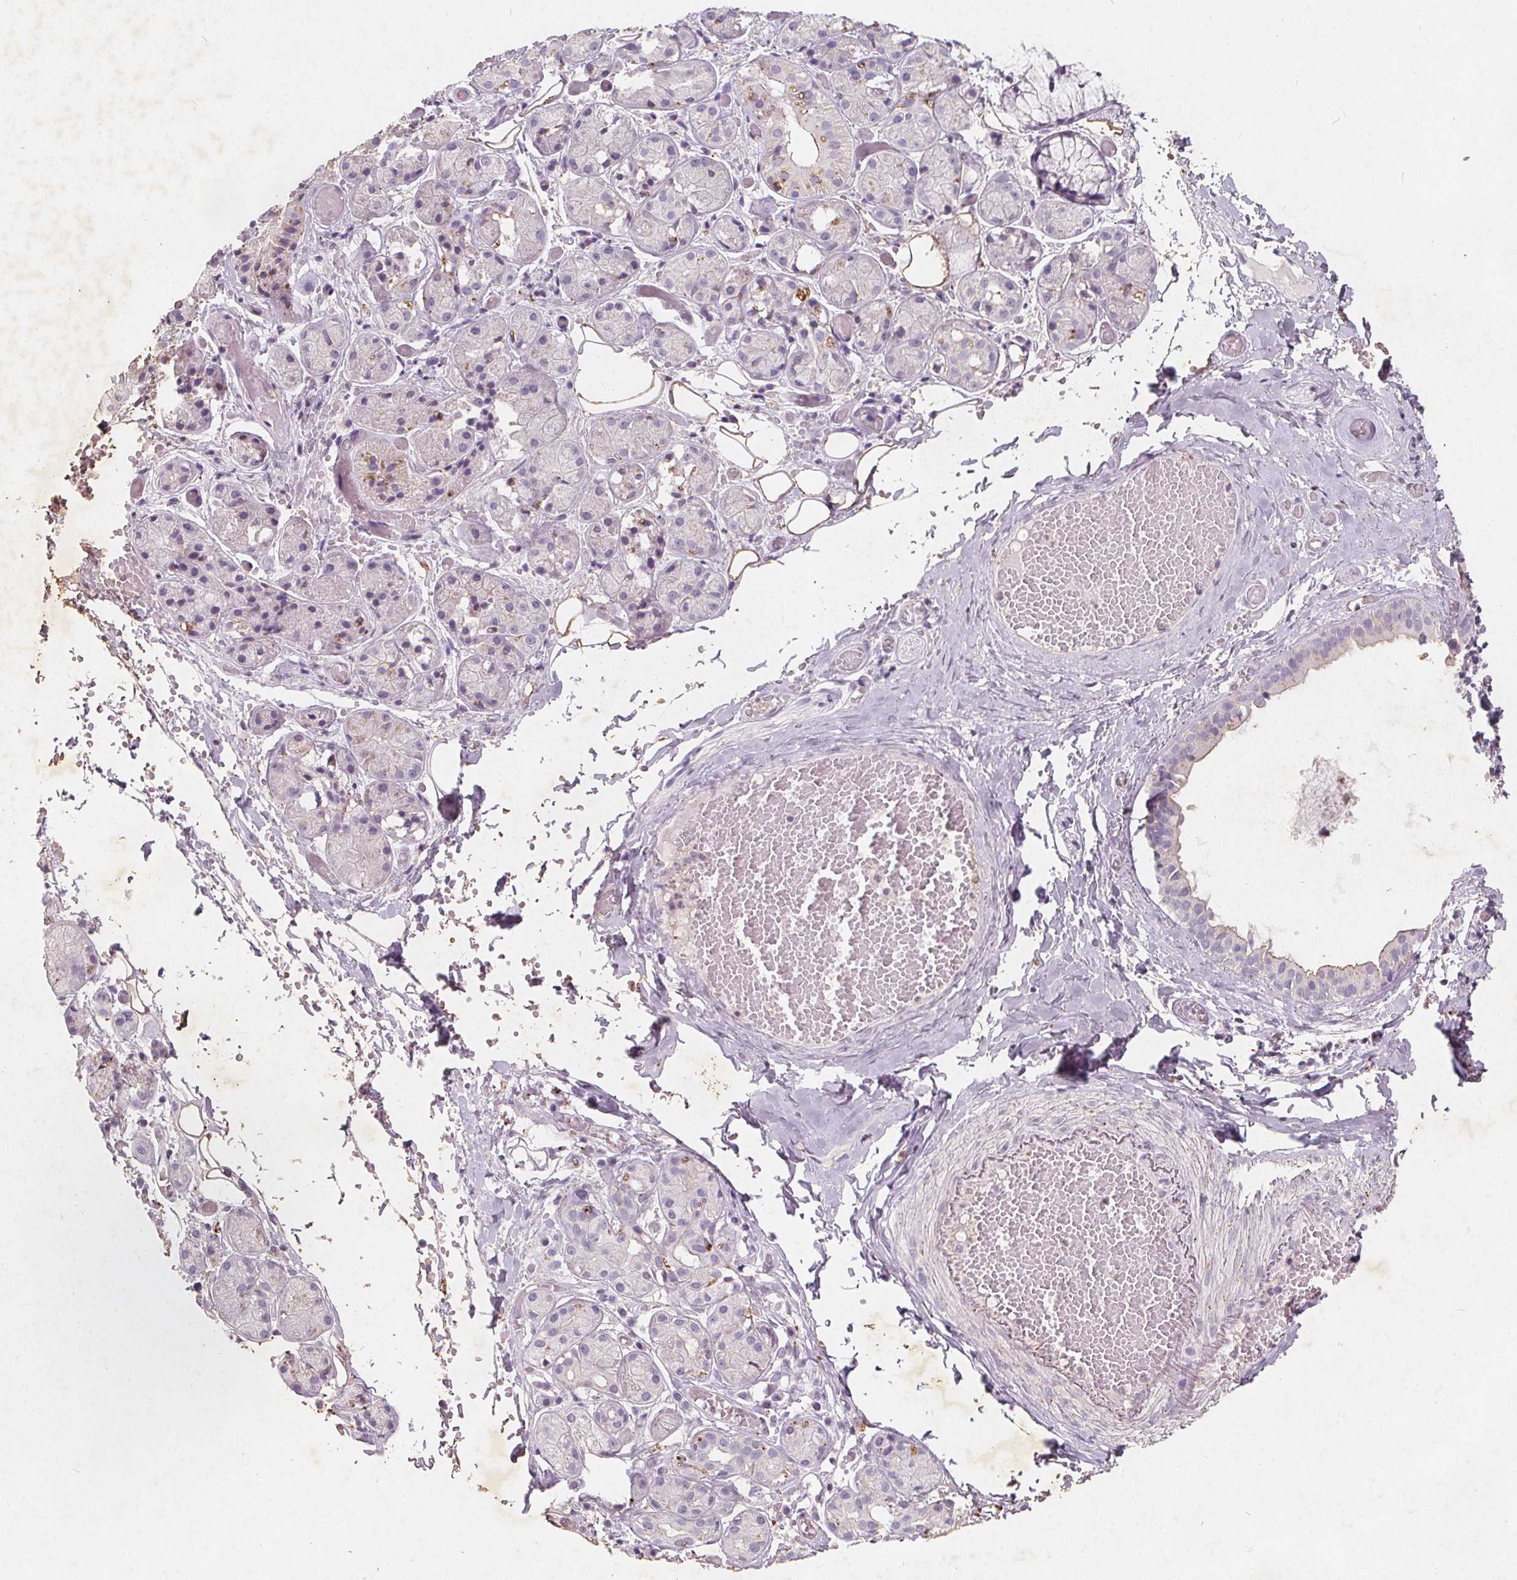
{"staining": {"intensity": "negative", "quantity": "none", "location": "none"}, "tissue": "salivary gland", "cell_type": "Glandular cells", "image_type": "normal", "snomed": [{"axis": "morphology", "description": "Normal tissue, NOS"}, {"axis": "topography", "description": "Salivary gland"}, {"axis": "topography", "description": "Peripheral nerve tissue"}], "caption": "Glandular cells show no significant protein staining in benign salivary gland. Brightfield microscopy of immunohistochemistry stained with DAB (3,3'-diaminobenzidine) (brown) and hematoxylin (blue), captured at high magnification.", "gene": "C19orf84", "patient": {"sex": "male", "age": 71}}